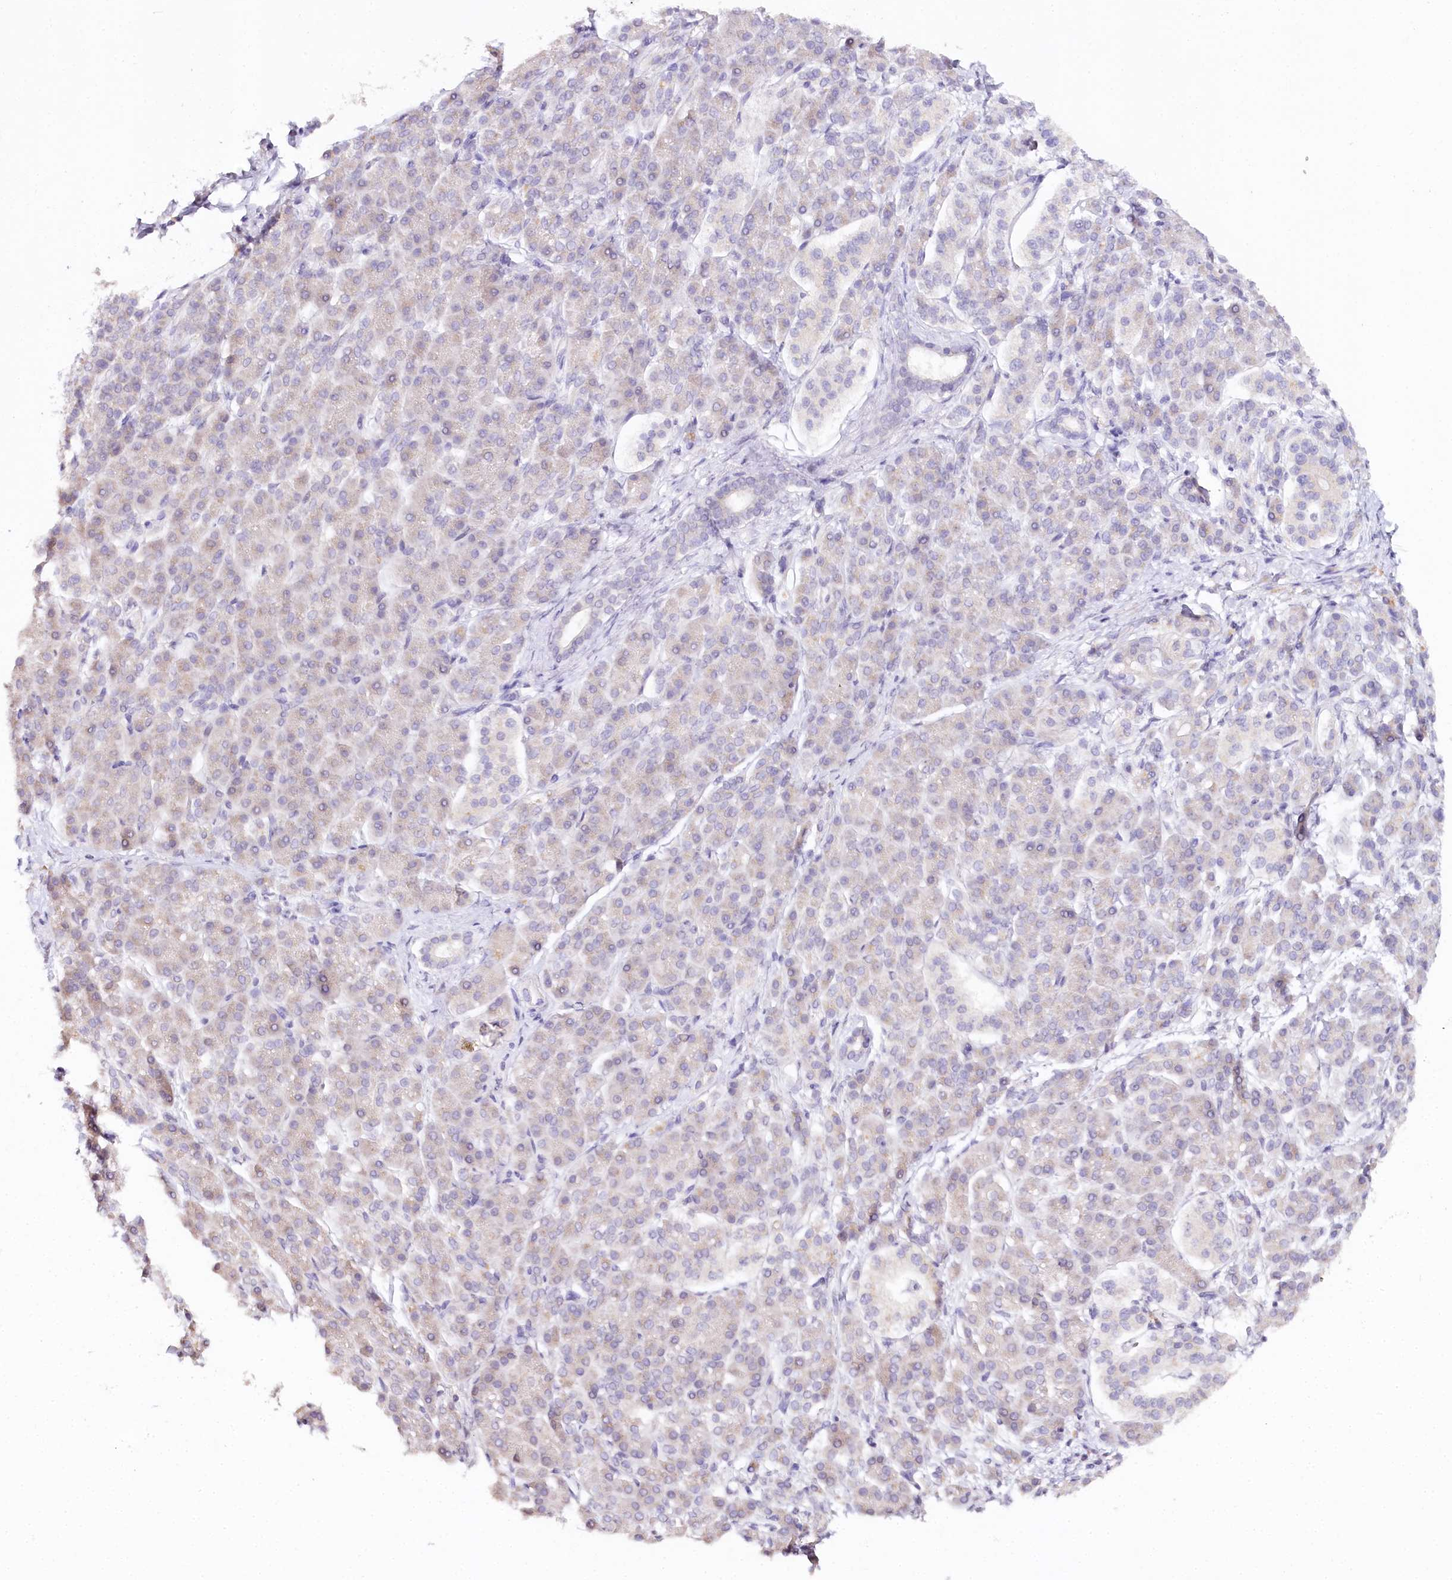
{"staining": {"intensity": "weak", "quantity": "<25%", "location": "cytoplasmic/membranous"}, "tissue": "pancreatic cancer", "cell_type": "Tumor cells", "image_type": "cancer", "snomed": [{"axis": "morphology", "description": "Normal tissue, NOS"}, {"axis": "morphology", "description": "Adenocarcinoma, NOS"}, {"axis": "topography", "description": "Pancreas"}], "caption": "Protein analysis of pancreatic adenocarcinoma reveals no significant positivity in tumor cells.", "gene": "TP53", "patient": {"sex": "female", "age": 64}}